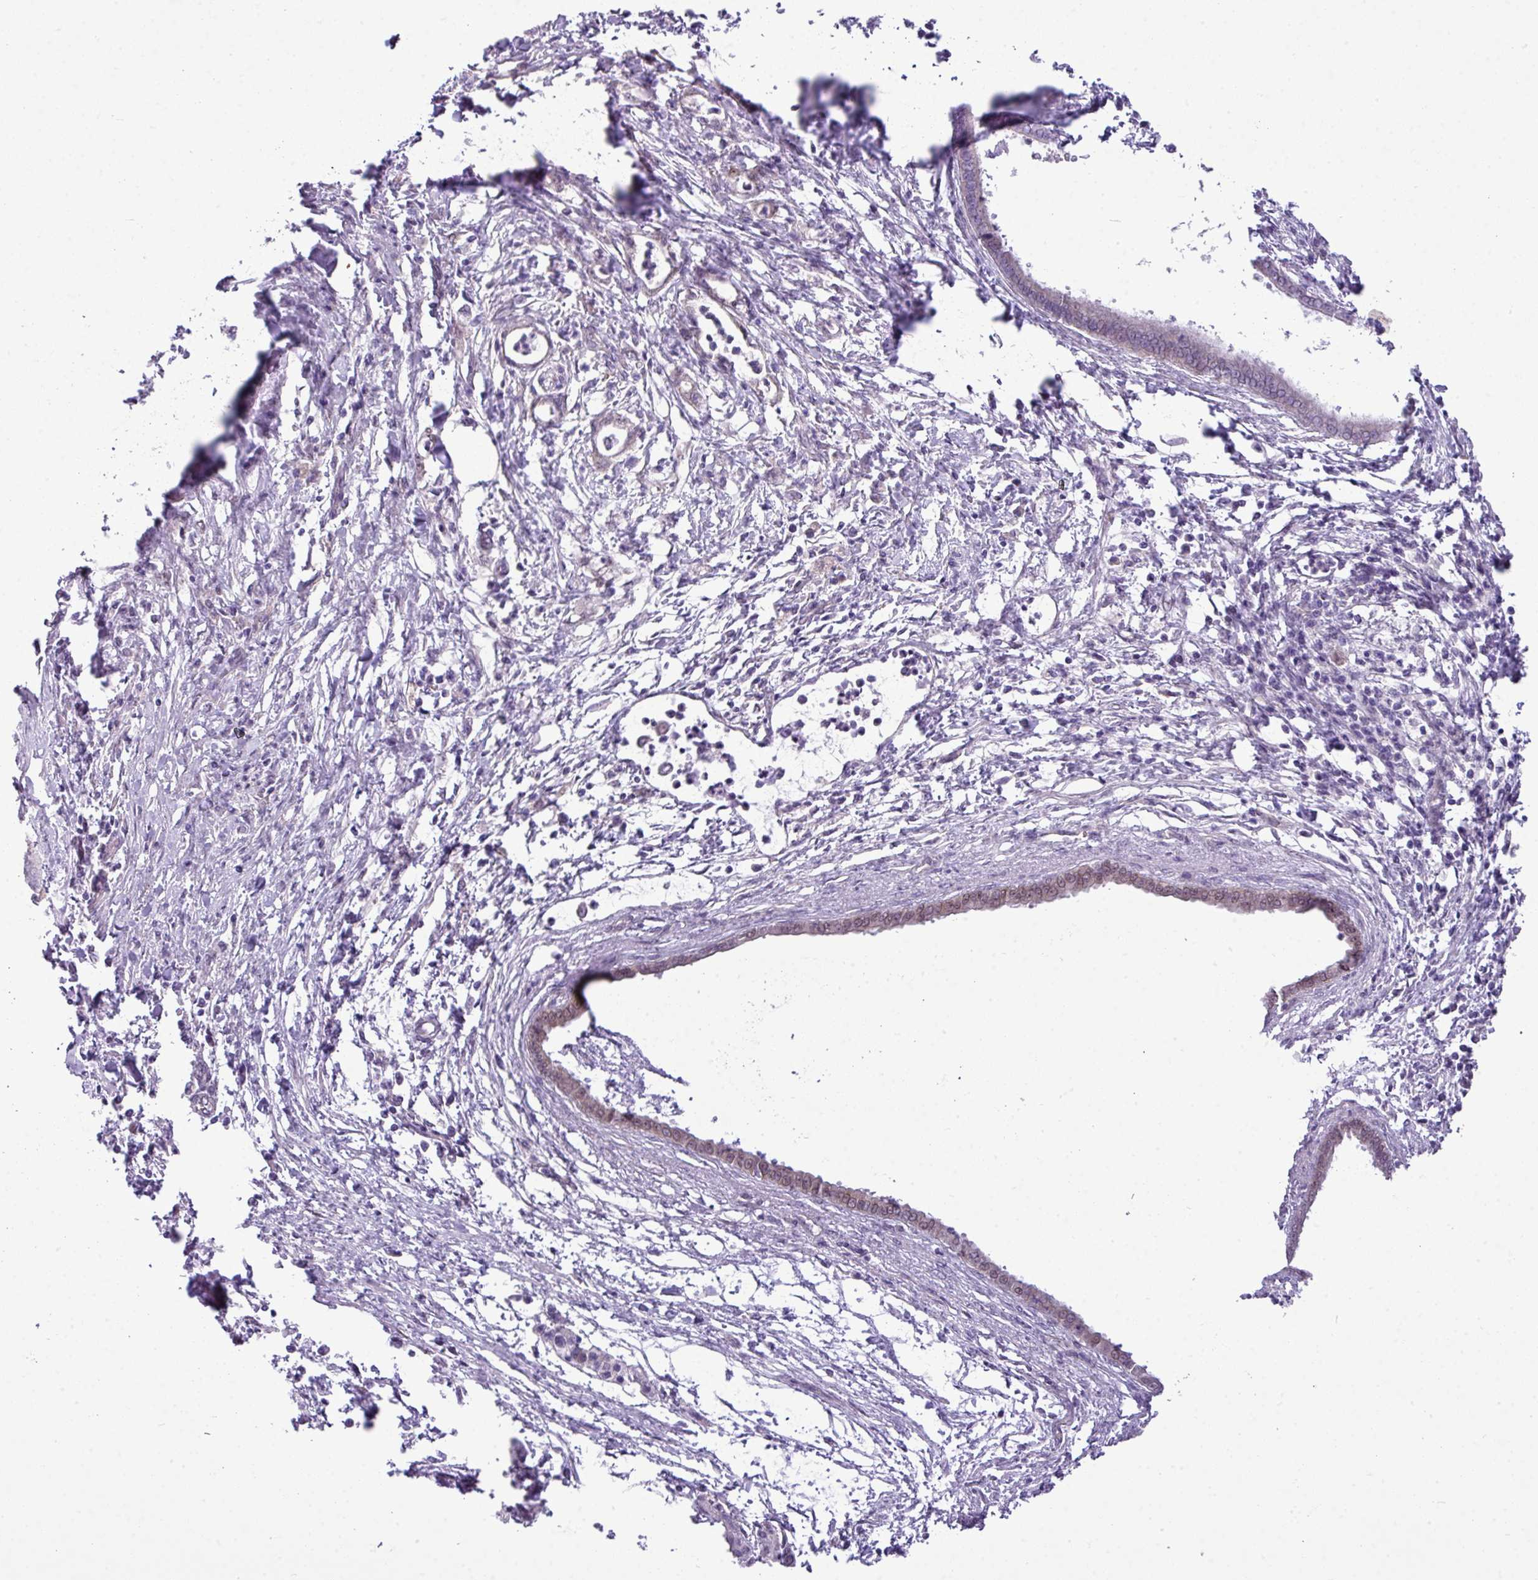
{"staining": {"intensity": "weak", "quantity": "25%-75%", "location": "cytoplasmic/membranous,nuclear"}, "tissue": "pancreatic cancer", "cell_type": "Tumor cells", "image_type": "cancer", "snomed": [{"axis": "morphology", "description": "Adenocarcinoma, NOS"}, {"axis": "topography", "description": "Pancreas"}], "caption": "Pancreatic cancer (adenocarcinoma) stained with a brown dye exhibits weak cytoplasmic/membranous and nuclear positive expression in approximately 25%-75% of tumor cells.", "gene": "MAK16", "patient": {"sex": "female", "age": 55}}